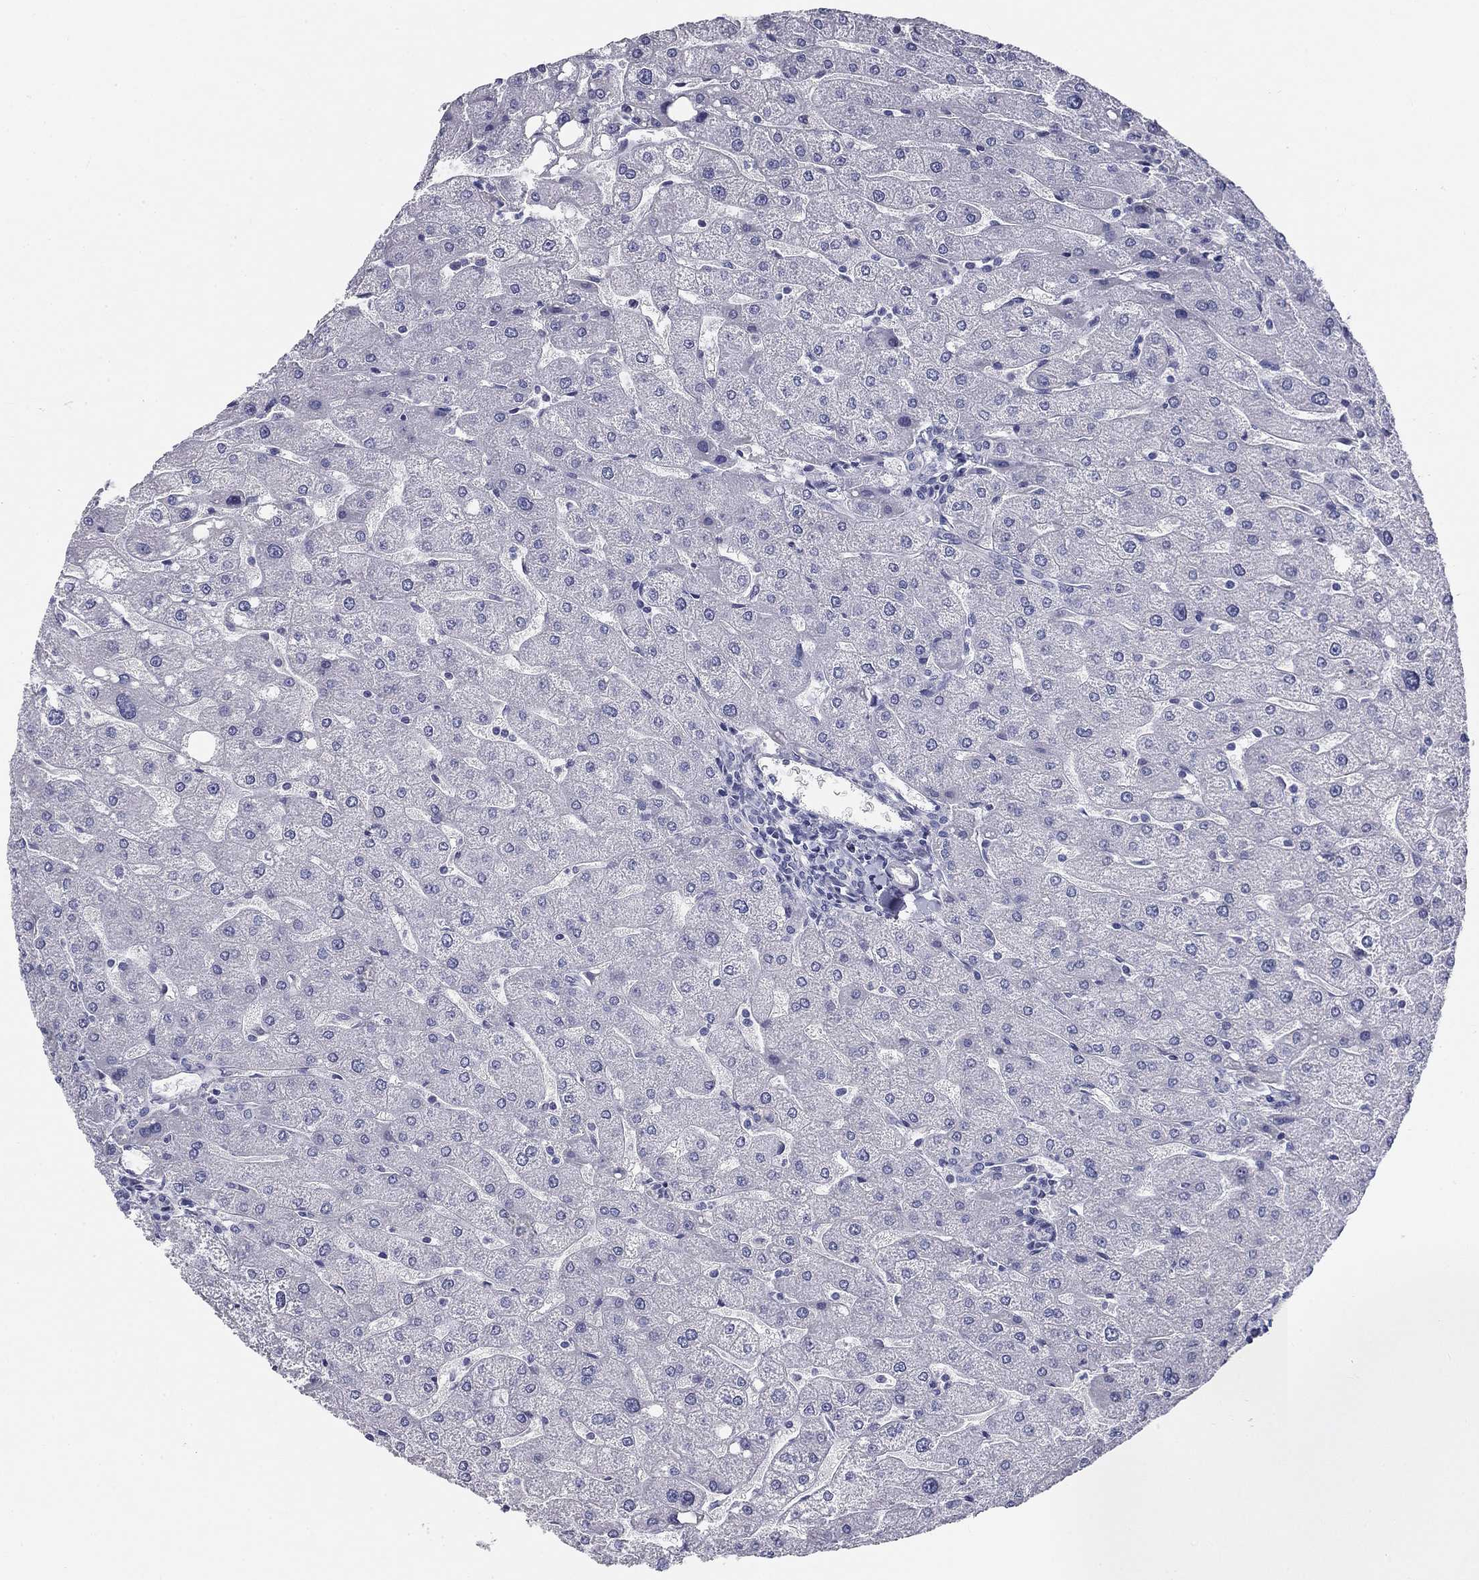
{"staining": {"intensity": "negative", "quantity": "none", "location": "none"}, "tissue": "liver", "cell_type": "Cholangiocytes", "image_type": "normal", "snomed": [{"axis": "morphology", "description": "Normal tissue, NOS"}, {"axis": "topography", "description": "Liver"}], "caption": "IHC of unremarkable human liver reveals no positivity in cholangiocytes.", "gene": "GALNTL5", "patient": {"sex": "male", "age": 67}}